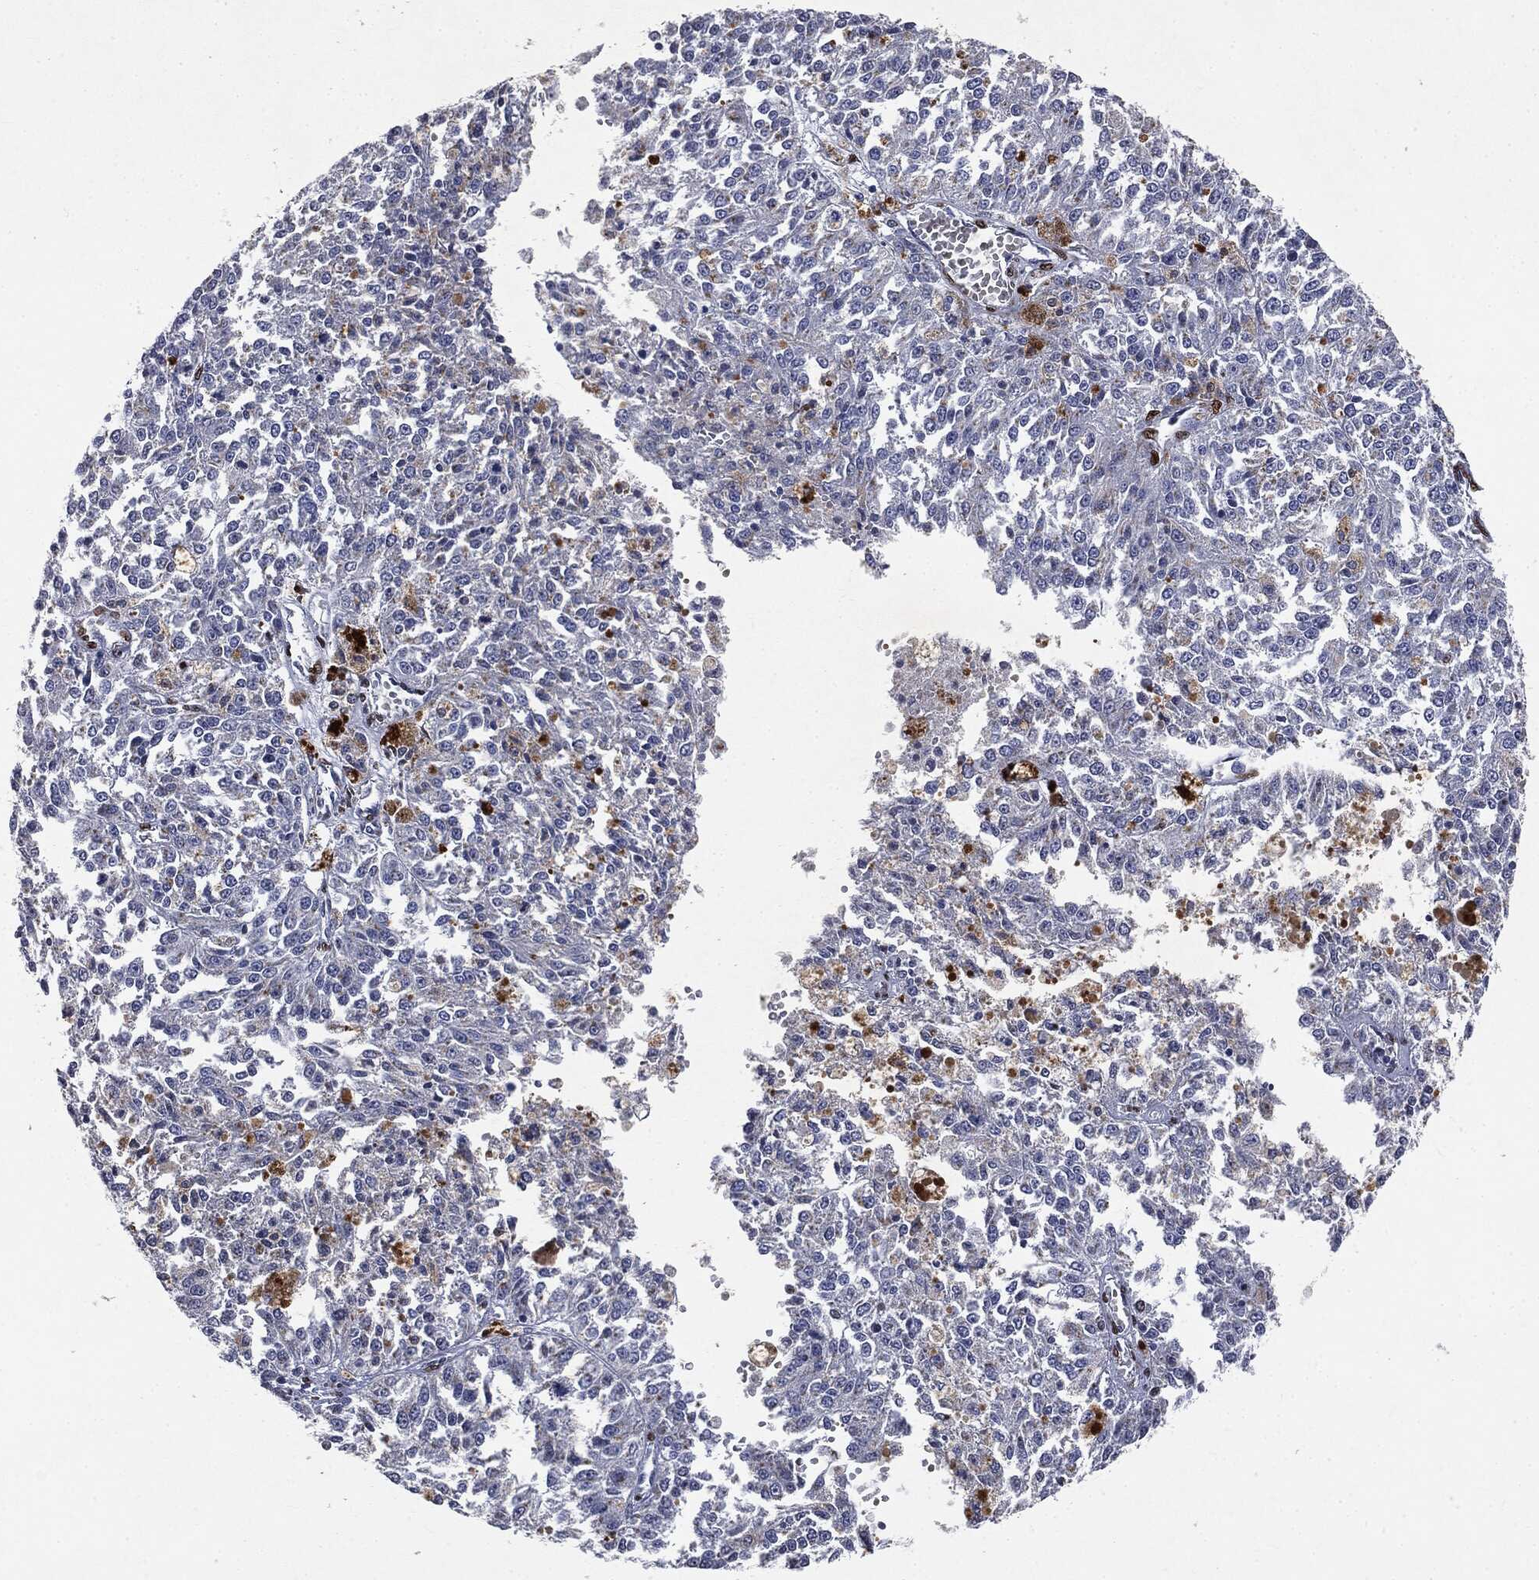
{"staining": {"intensity": "negative", "quantity": "none", "location": "none"}, "tissue": "melanoma", "cell_type": "Tumor cells", "image_type": "cancer", "snomed": [{"axis": "morphology", "description": "Malignant melanoma, Metastatic site"}, {"axis": "topography", "description": "Lymph node"}], "caption": "Immunohistochemistry photomicrograph of malignant melanoma (metastatic site) stained for a protein (brown), which demonstrates no staining in tumor cells.", "gene": "CASD1", "patient": {"sex": "female", "age": 64}}